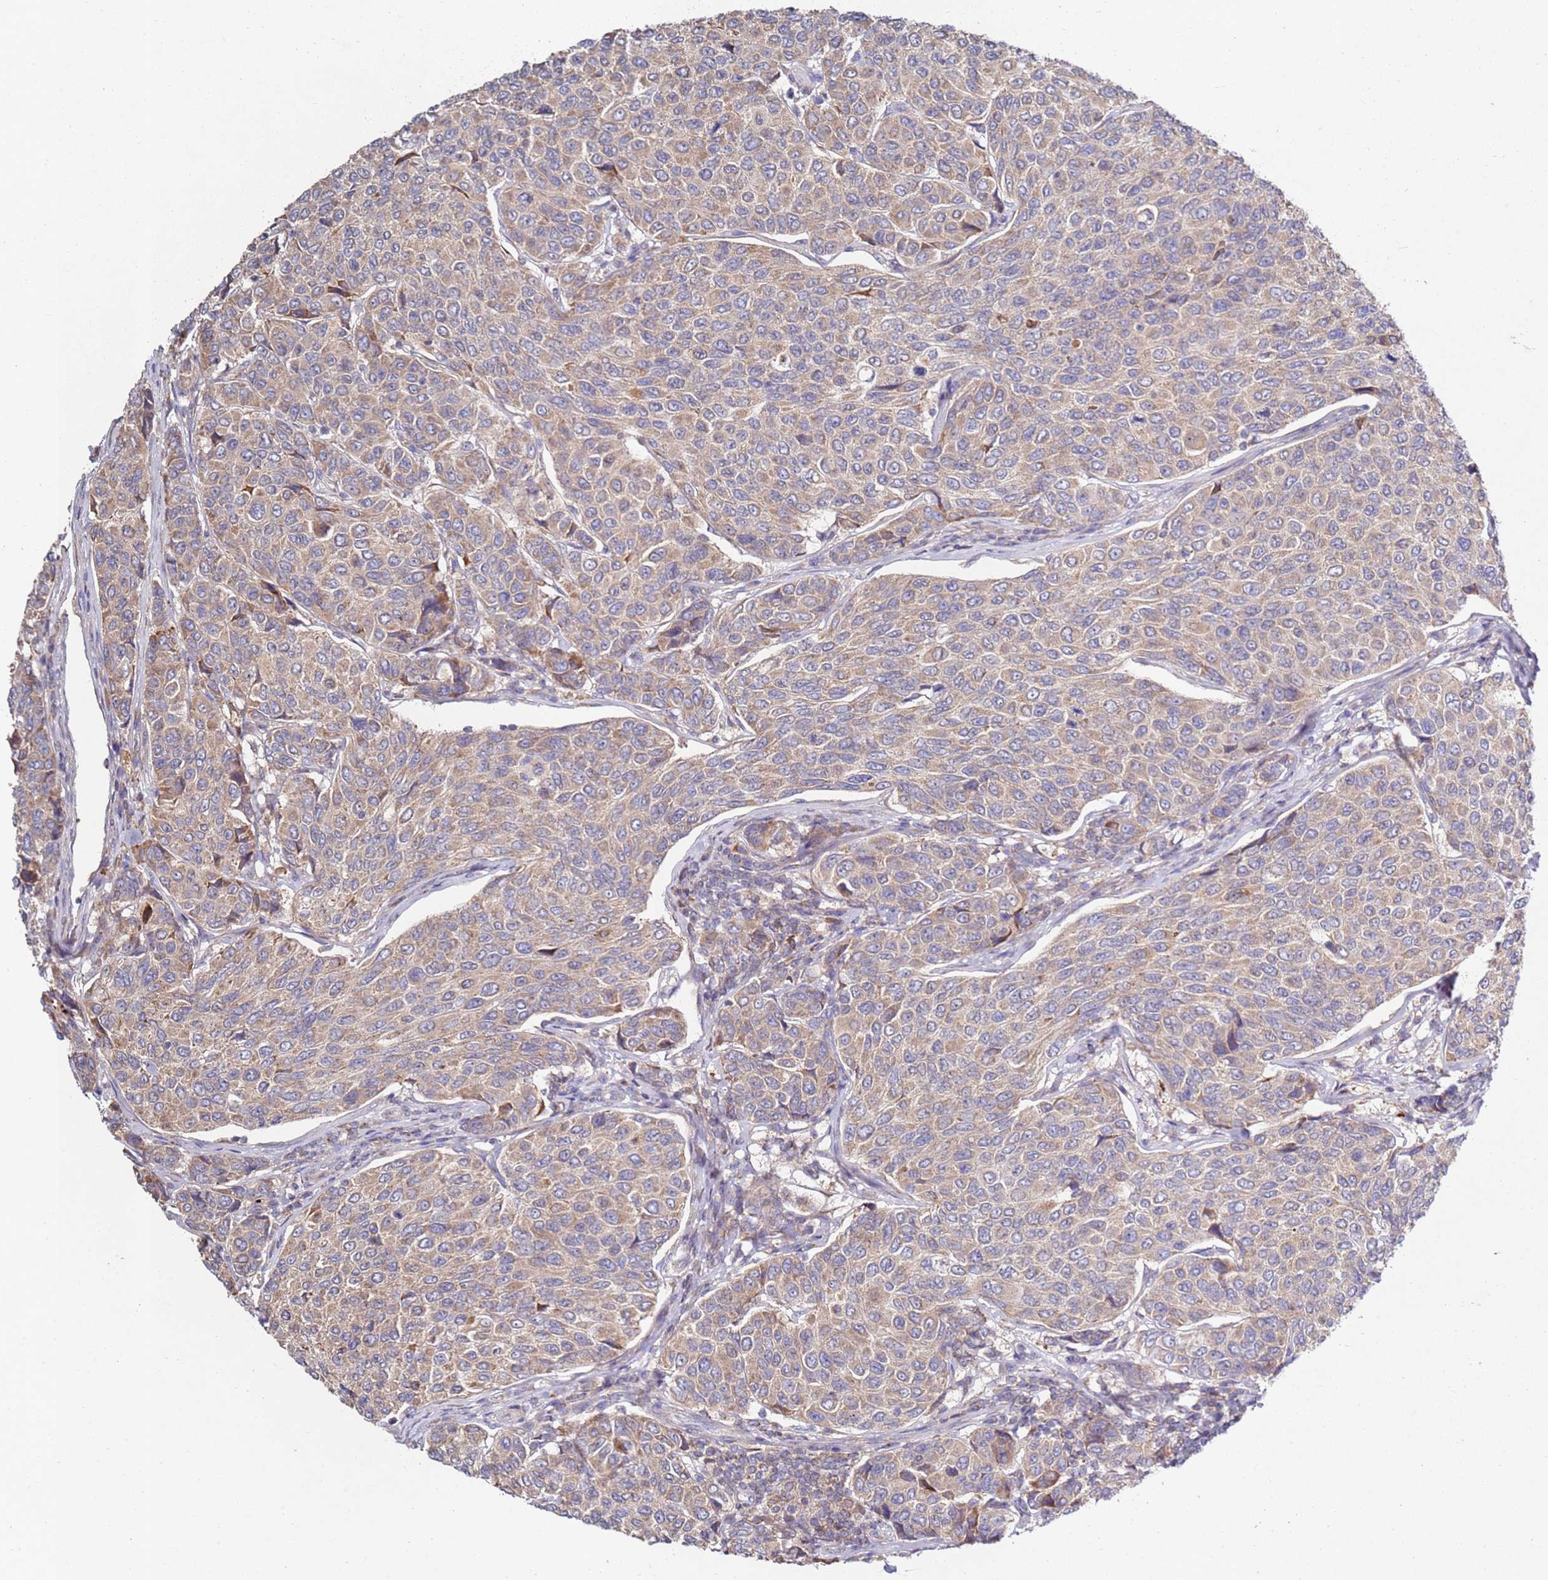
{"staining": {"intensity": "weak", "quantity": ">75%", "location": "cytoplasmic/membranous"}, "tissue": "breast cancer", "cell_type": "Tumor cells", "image_type": "cancer", "snomed": [{"axis": "morphology", "description": "Duct carcinoma"}, {"axis": "topography", "description": "Breast"}], "caption": "Weak cytoplasmic/membranous positivity for a protein is present in approximately >75% of tumor cells of breast invasive ductal carcinoma using IHC.", "gene": "CNOT9", "patient": {"sex": "female", "age": 55}}